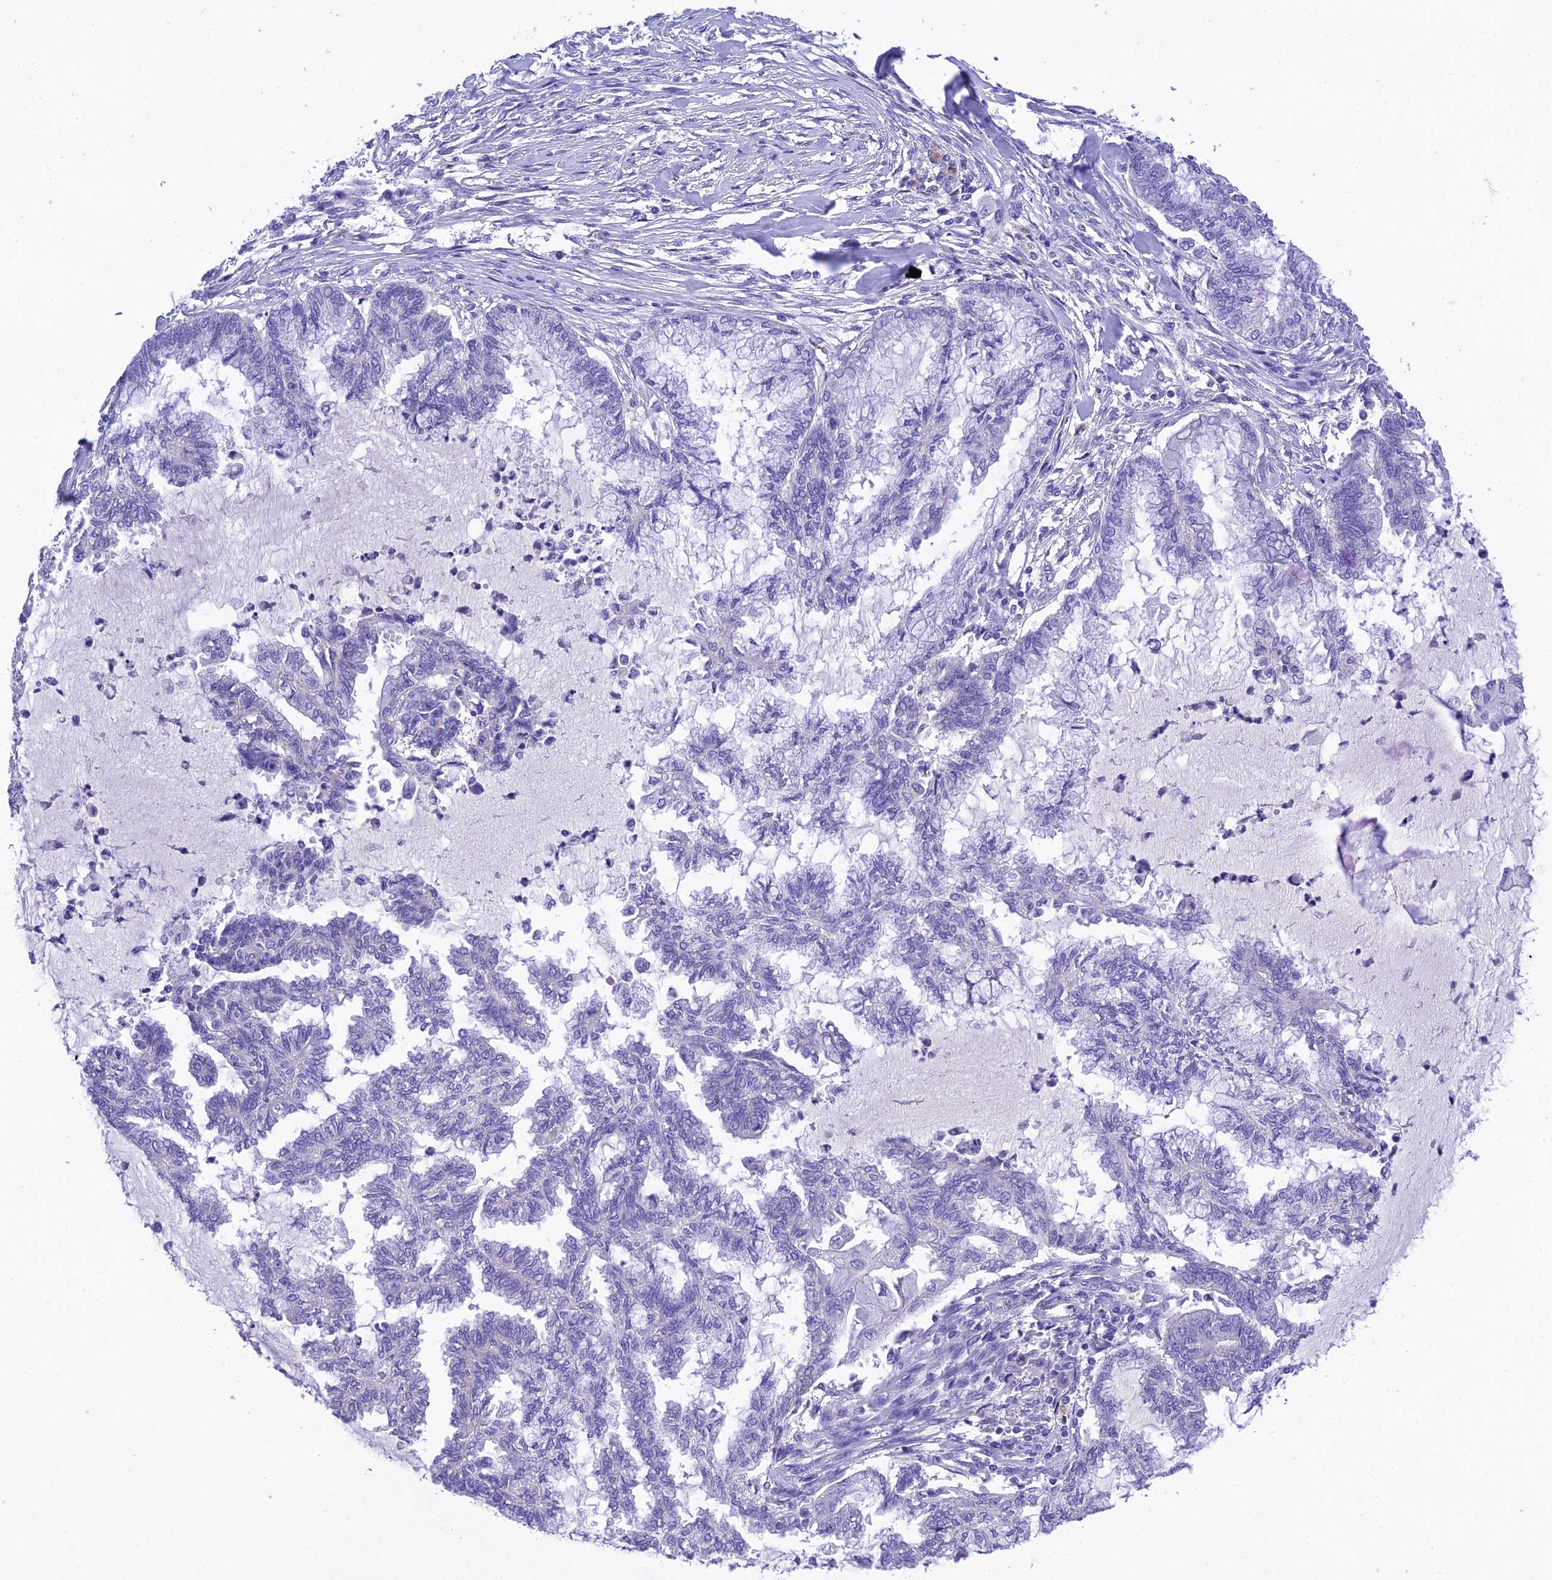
{"staining": {"intensity": "negative", "quantity": "none", "location": "none"}, "tissue": "endometrial cancer", "cell_type": "Tumor cells", "image_type": "cancer", "snomed": [{"axis": "morphology", "description": "Adenocarcinoma, NOS"}, {"axis": "topography", "description": "Endometrium"}], "caption": "This is an immunohistochemistry photomicrograph of human adenocarcinoma (endometrial). There is no staining in tumor cells.", "gene": "MS4A5", "patient": {"sex": "female", "age": 86}}